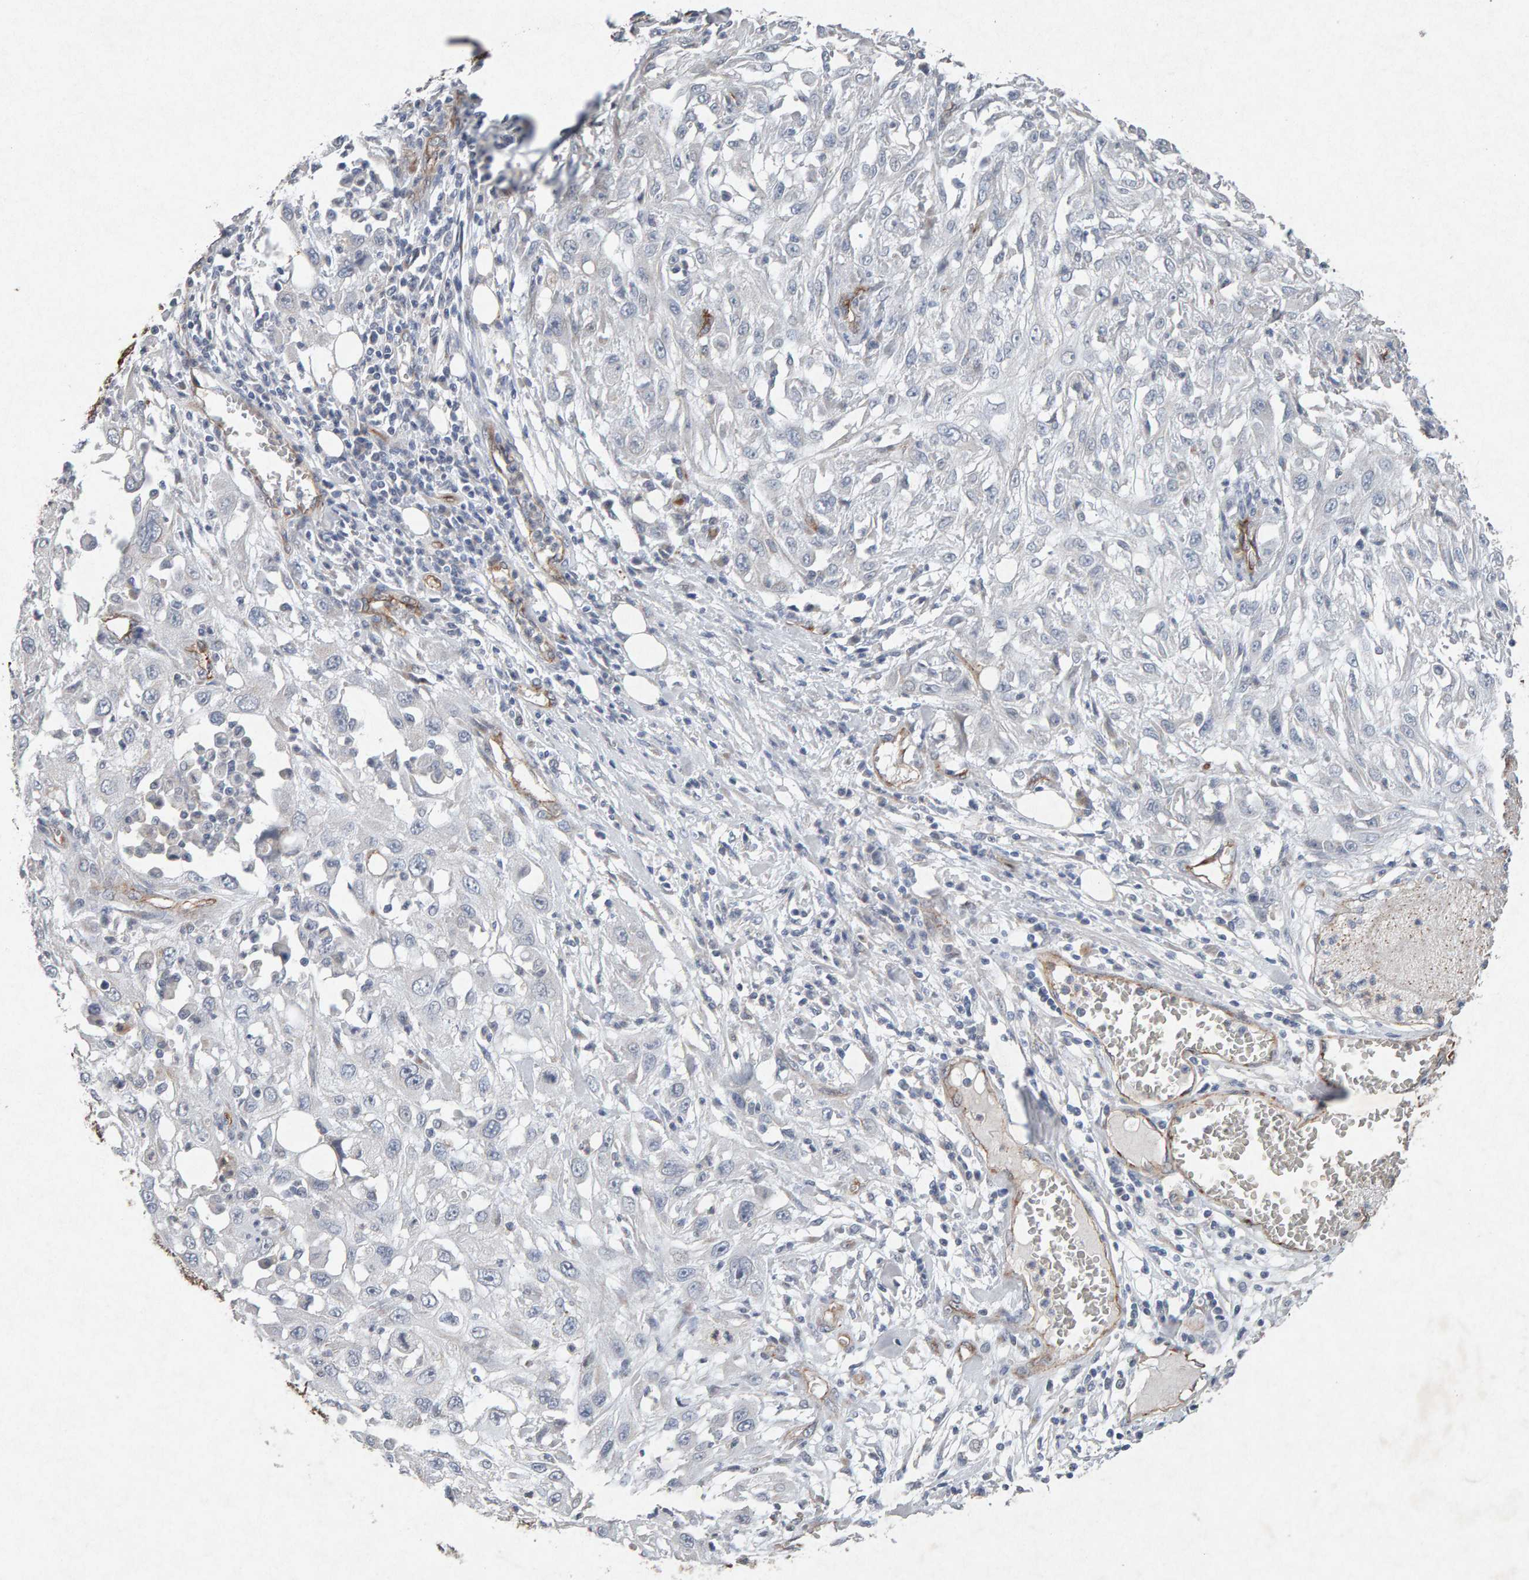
{"staining": {"intensity": "negative", "quantity": "none", "location": "none"}, "tissue": "skin cancer", "cell_type": "Tumor cells", "image_type": "cancer", "snomed": [{"axis": "morphology", "description": "Squamous cell carcinoma, NOS"}, {"axis": "topography", "description": "Skin"}], "caption": "A photomicrograph of squamous cell carcinoma (skin) stained for a protein reveals no brown staining in tumor cells.", "gene": "PTPRM", "patient": {"sex": "male", "age": 75}}